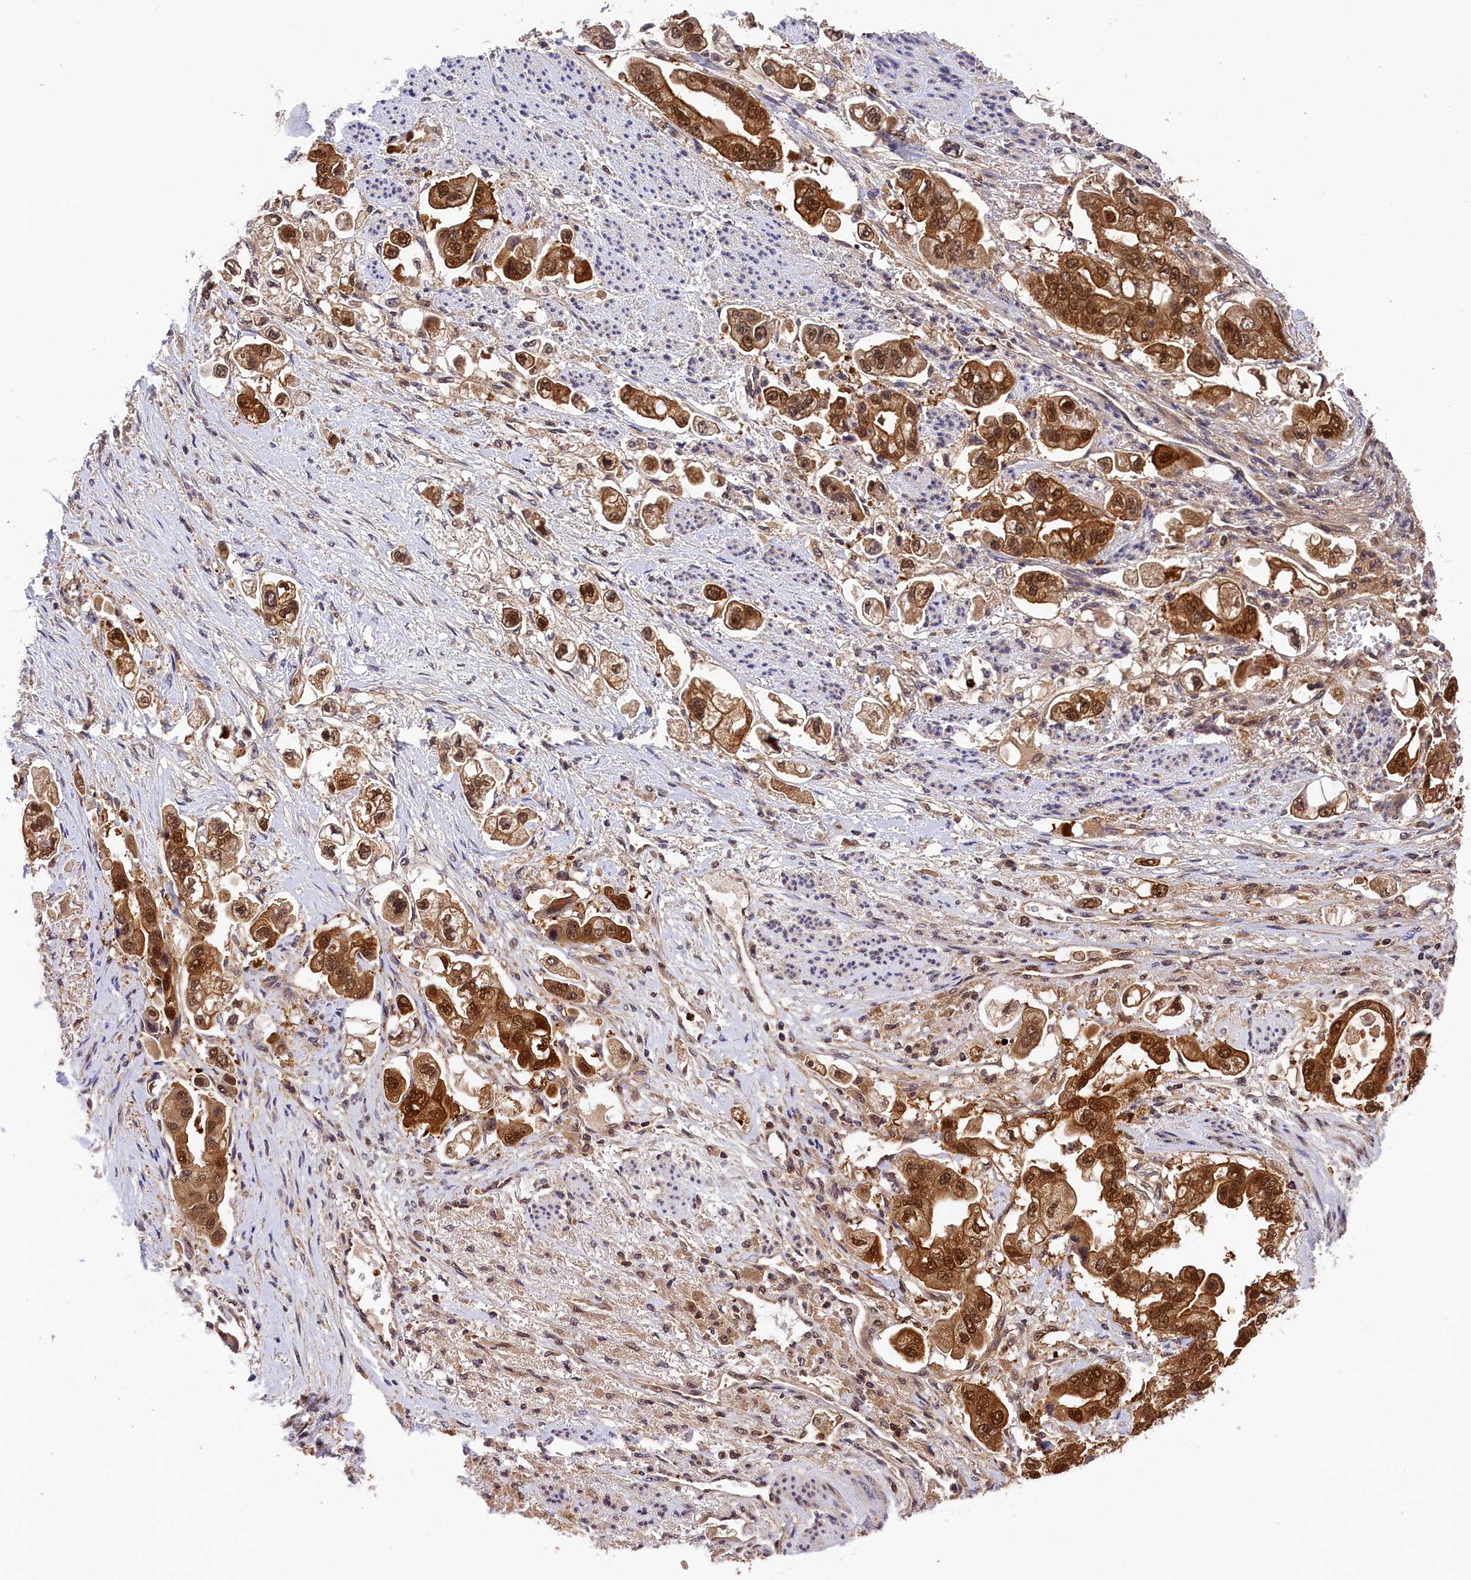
{"staining": {"intensity": "strong", "quantity": ">75%", "location": "cytoplasmic/membranous,nuclear"}, "tissue": "stomach cancer", "cell_type": "Tumor cells", "image_type": "cancer", "snomed": [{"axis": "morphology", "description": "Adenocarcinoma, NOS"}, {"axis": "topography", "description": "Stomach"}], "caption": "IHC (DAB) staining of stomach adenocarcinoma displays strong cytoplasmic/membranous and nuclear protein expression in approximately >75% of tumor cells. (brown staining indicates protein expression, while blue staining denotes nuclei).", "gene": "EIF6", "patient": {"sex": "male", "age": 62}}